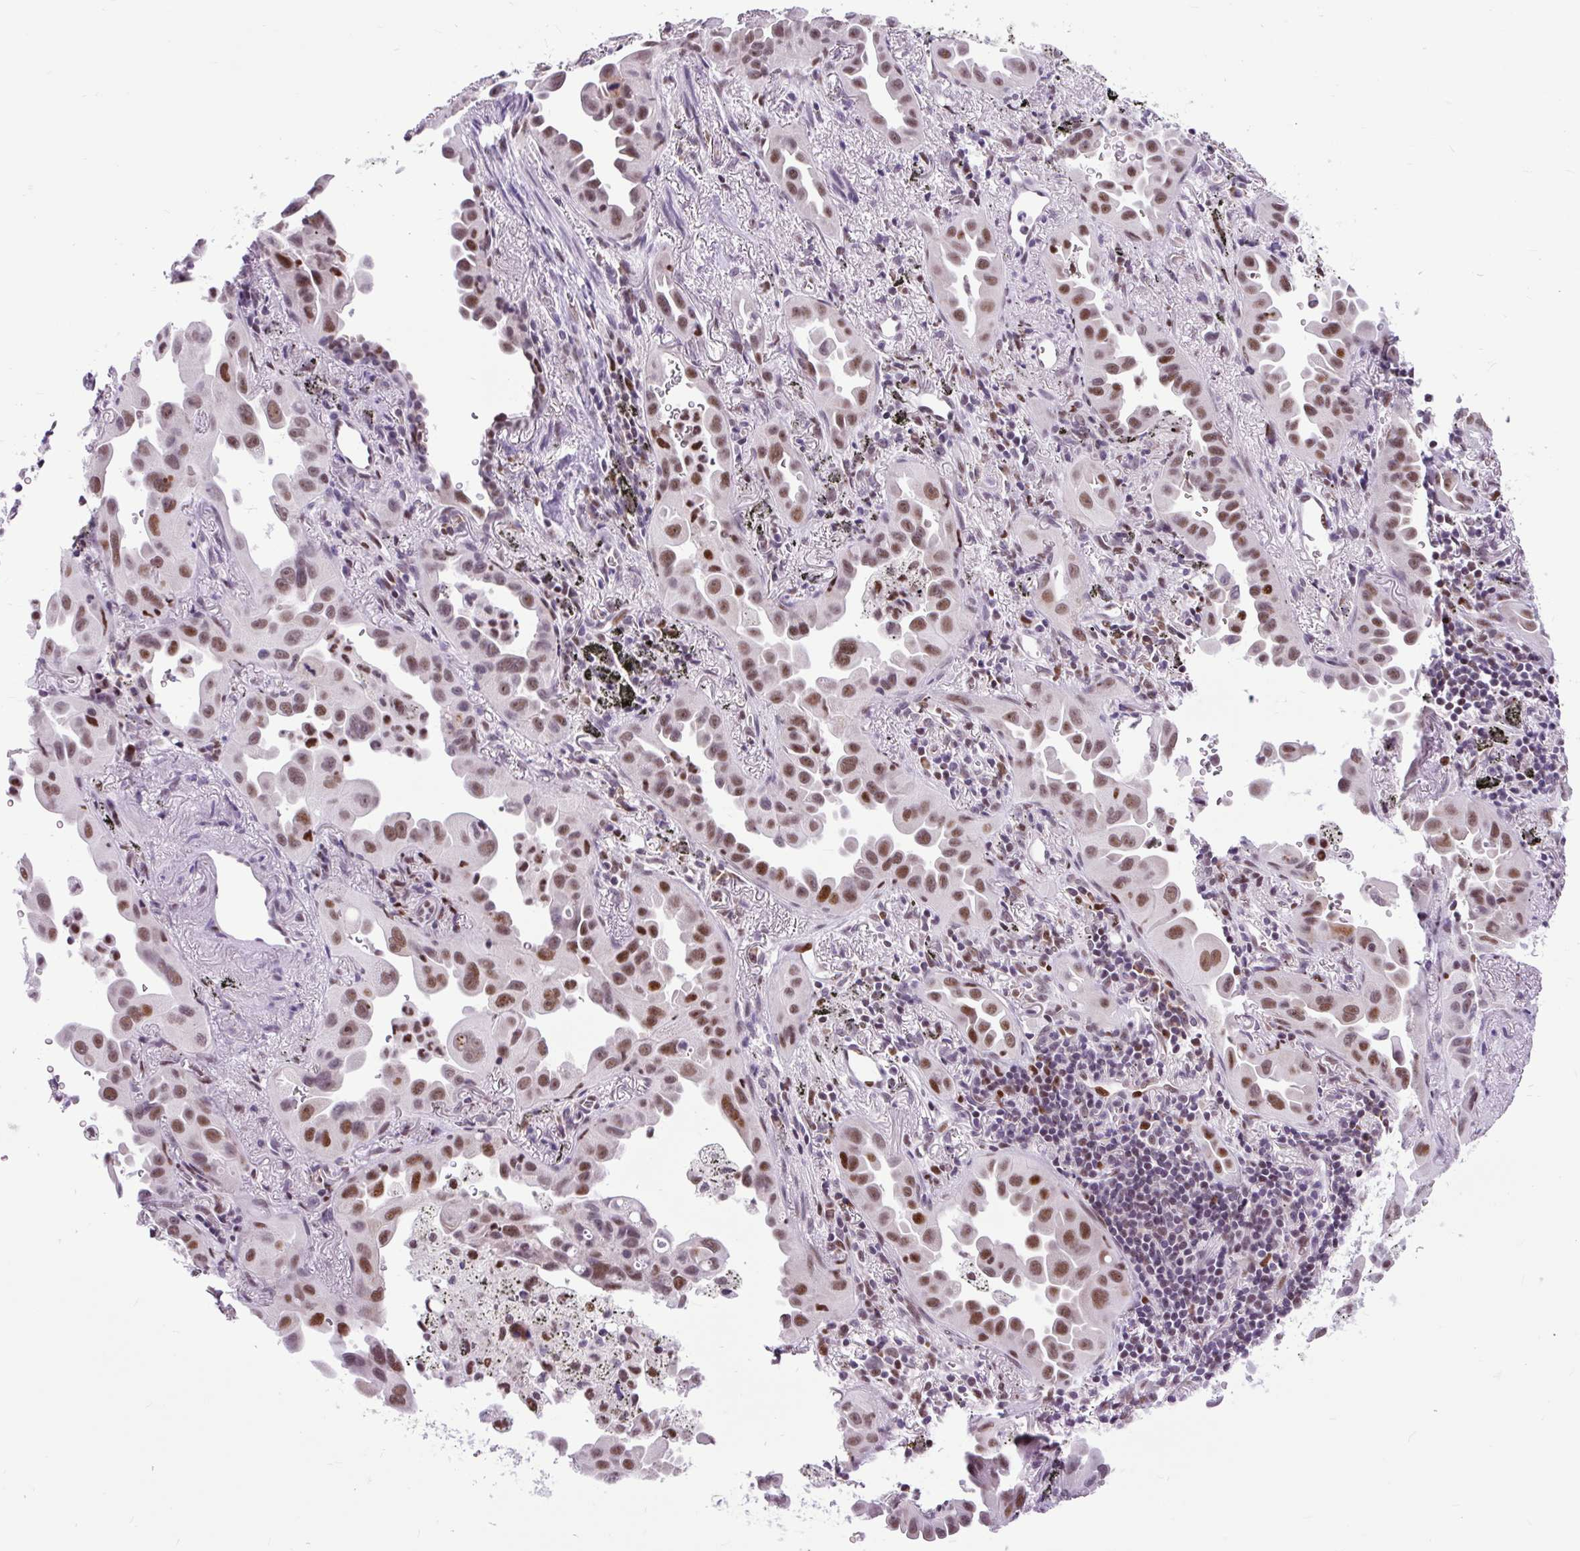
{"staining": {"intensity": "moderate", "quantity": ">75%", "location": "nuclear"}, "tissue": "lung cancer", "cell_type": "Tumor cells", "image_type": "cancer", "snomed": [{"axis": "morphology", "description": "Adenocarcinoma, NOS"}, {"axis": "topography", "description": "Lung"}], "caption": "Protein positivity by IHC exhibits moderate nuclear positivity in approximately >75% of tumor cells in adenocarcinoma (lung).", "gene": "CLK2", "patient": {"sex": "male", "age": 68}}